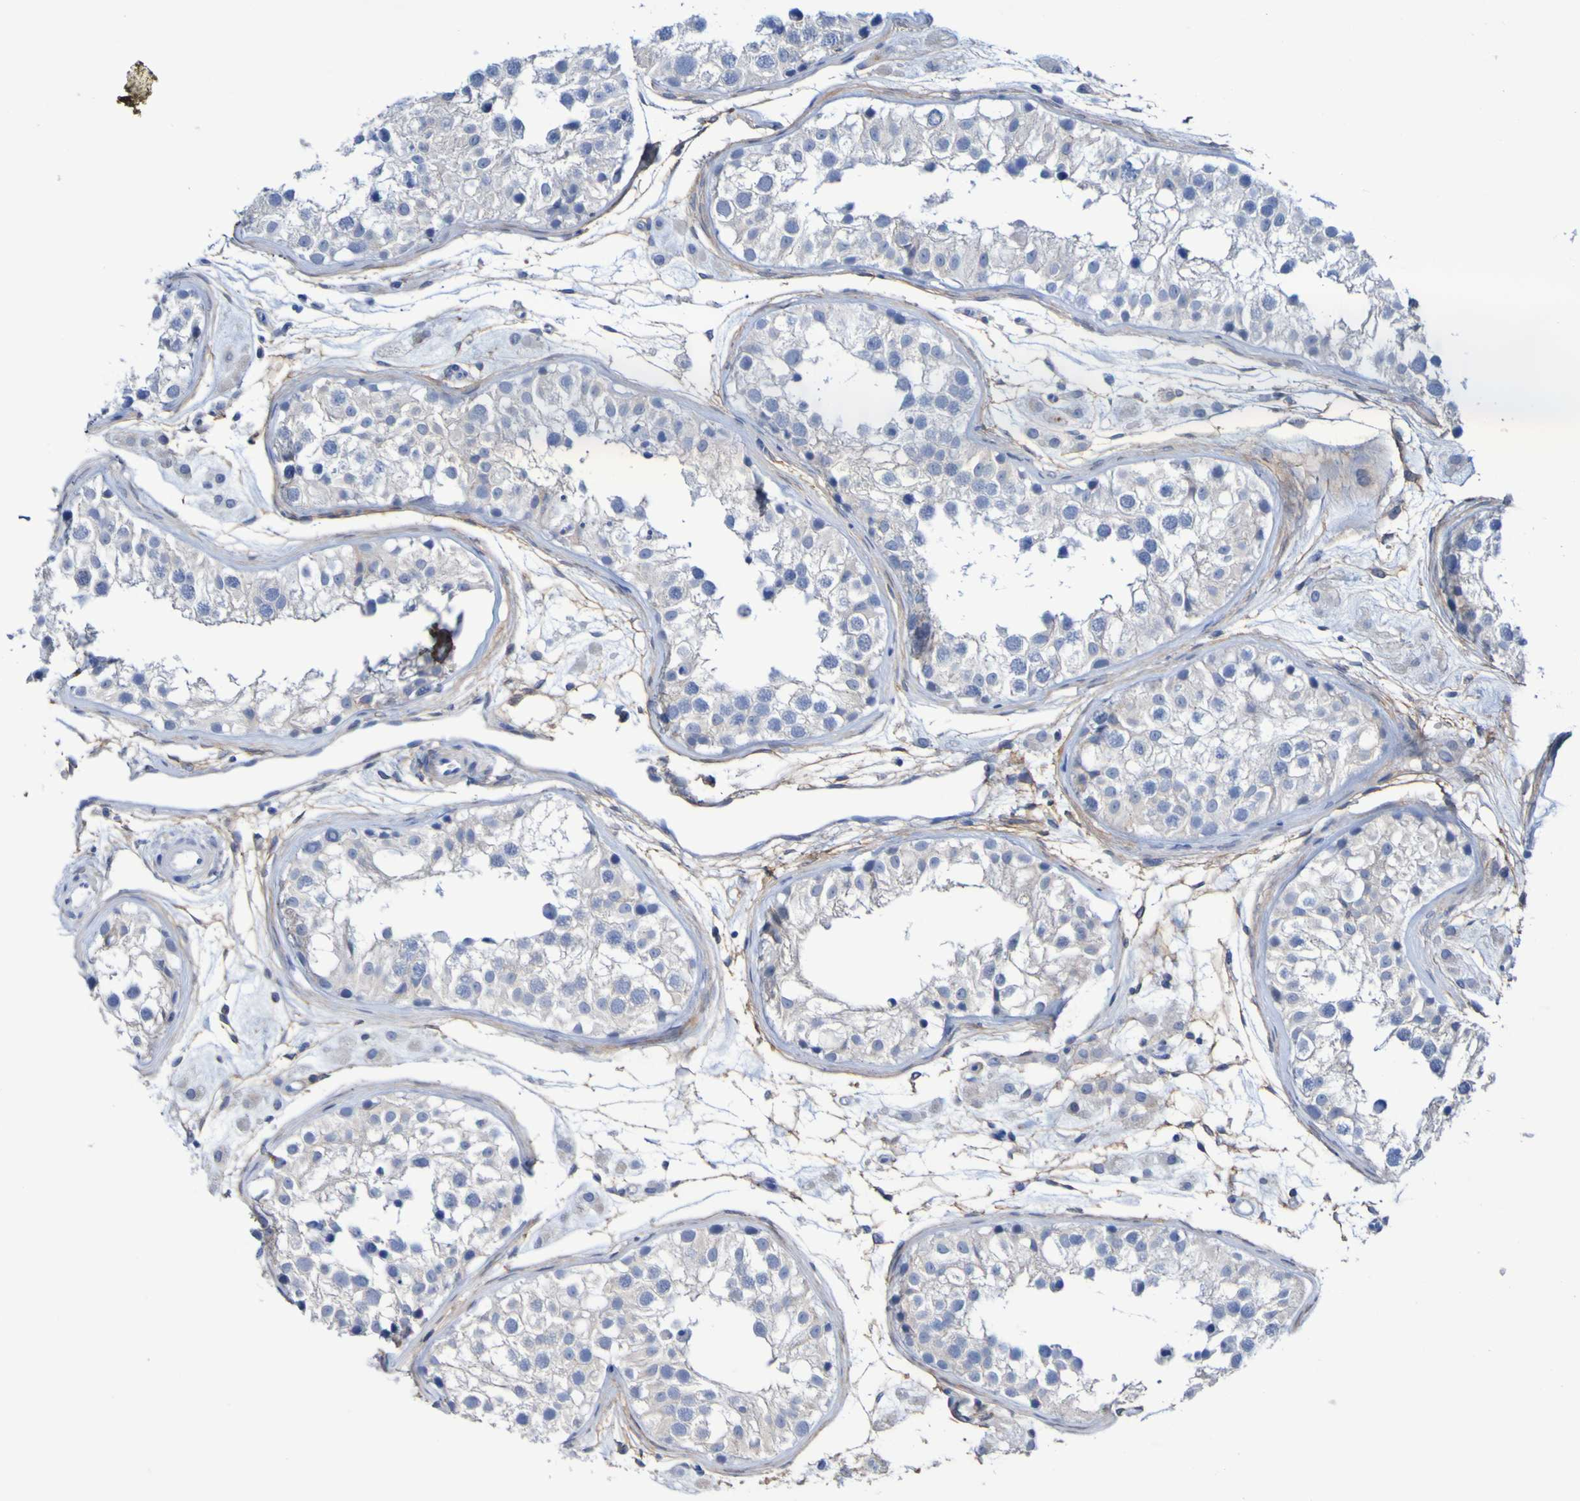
{"staining": {"intensity": "negative", "quantity": "none", "location": "none"}, "tissue": "testis", "cell_type": "Cells in seminiferous ducts", "image_type": "normal", "snomed": [{"axis": "morphology", "description": "Normal tissue, NOS"}, {"axis": "morphology", "description": "Adenocarcinoma, metastatic, NOS"}, {"axis": "topography", "description": "Testis"}], "caption": "Protein analysis of benign testis reveals no significant expression in cells in seminiferous ducts.", "gene": "SGCB", "patient": {"sex": "male", "age": 26}}